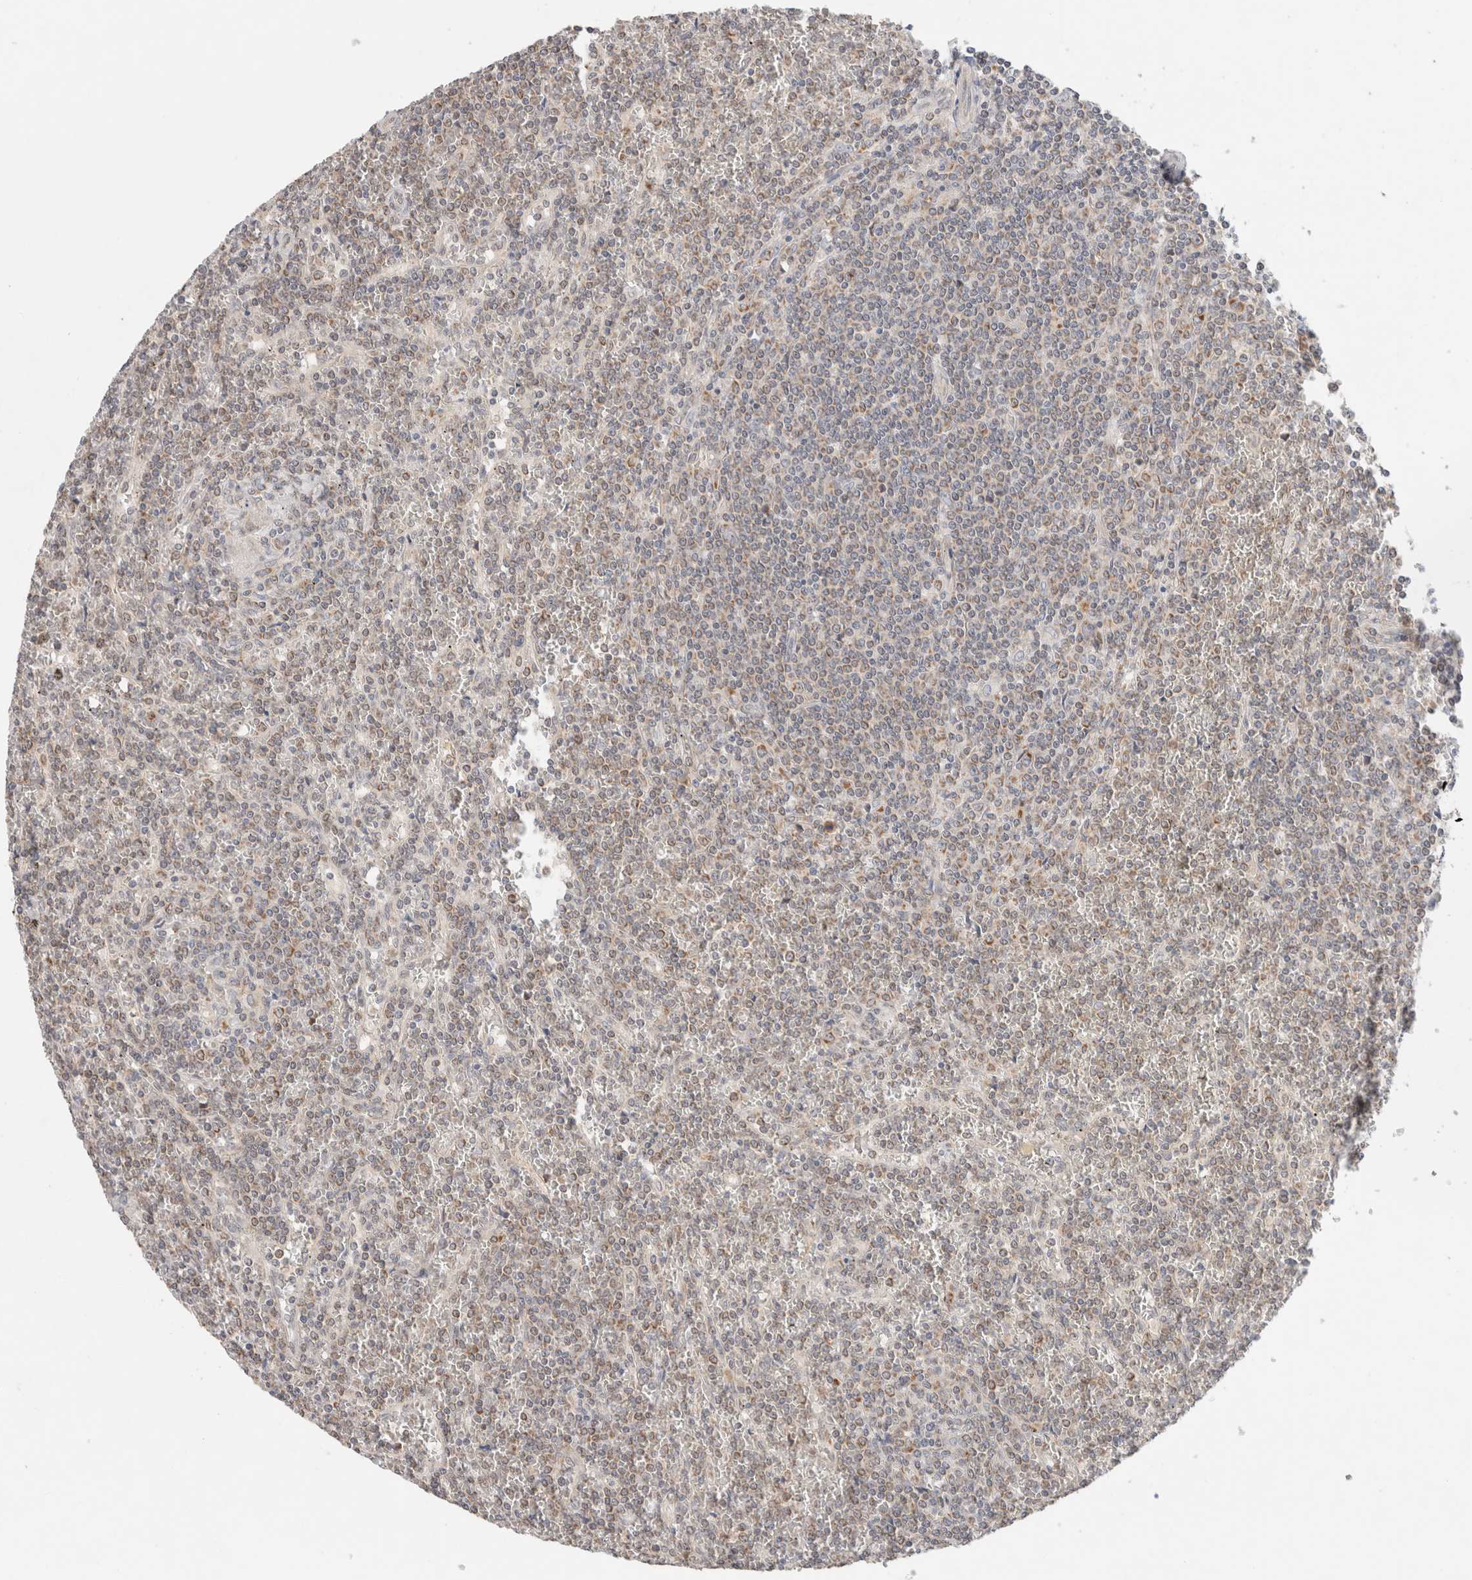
{"staining": {"intensity": "weak", "quantity": "<25%", "location": "cytoplasmic/membranous"}, "tissue": "lymphoma", "cell_type": "Tumor cells", "image_type": "cancer", "snomed": [{"axis": "morphology", "description": "Malignant lymphoma, non-Hodgkin's type, Low grade"}, {"axis": "topography", "description": "Spleen"}], "caption": "Malignant lymphoma, non-Hodgkin's type (low-grade) was stained to show a protein in brown. There is no significant positivity in tumor cells.", "gene": "ERI3", "patient": {"sex": "female", "age": 19}}